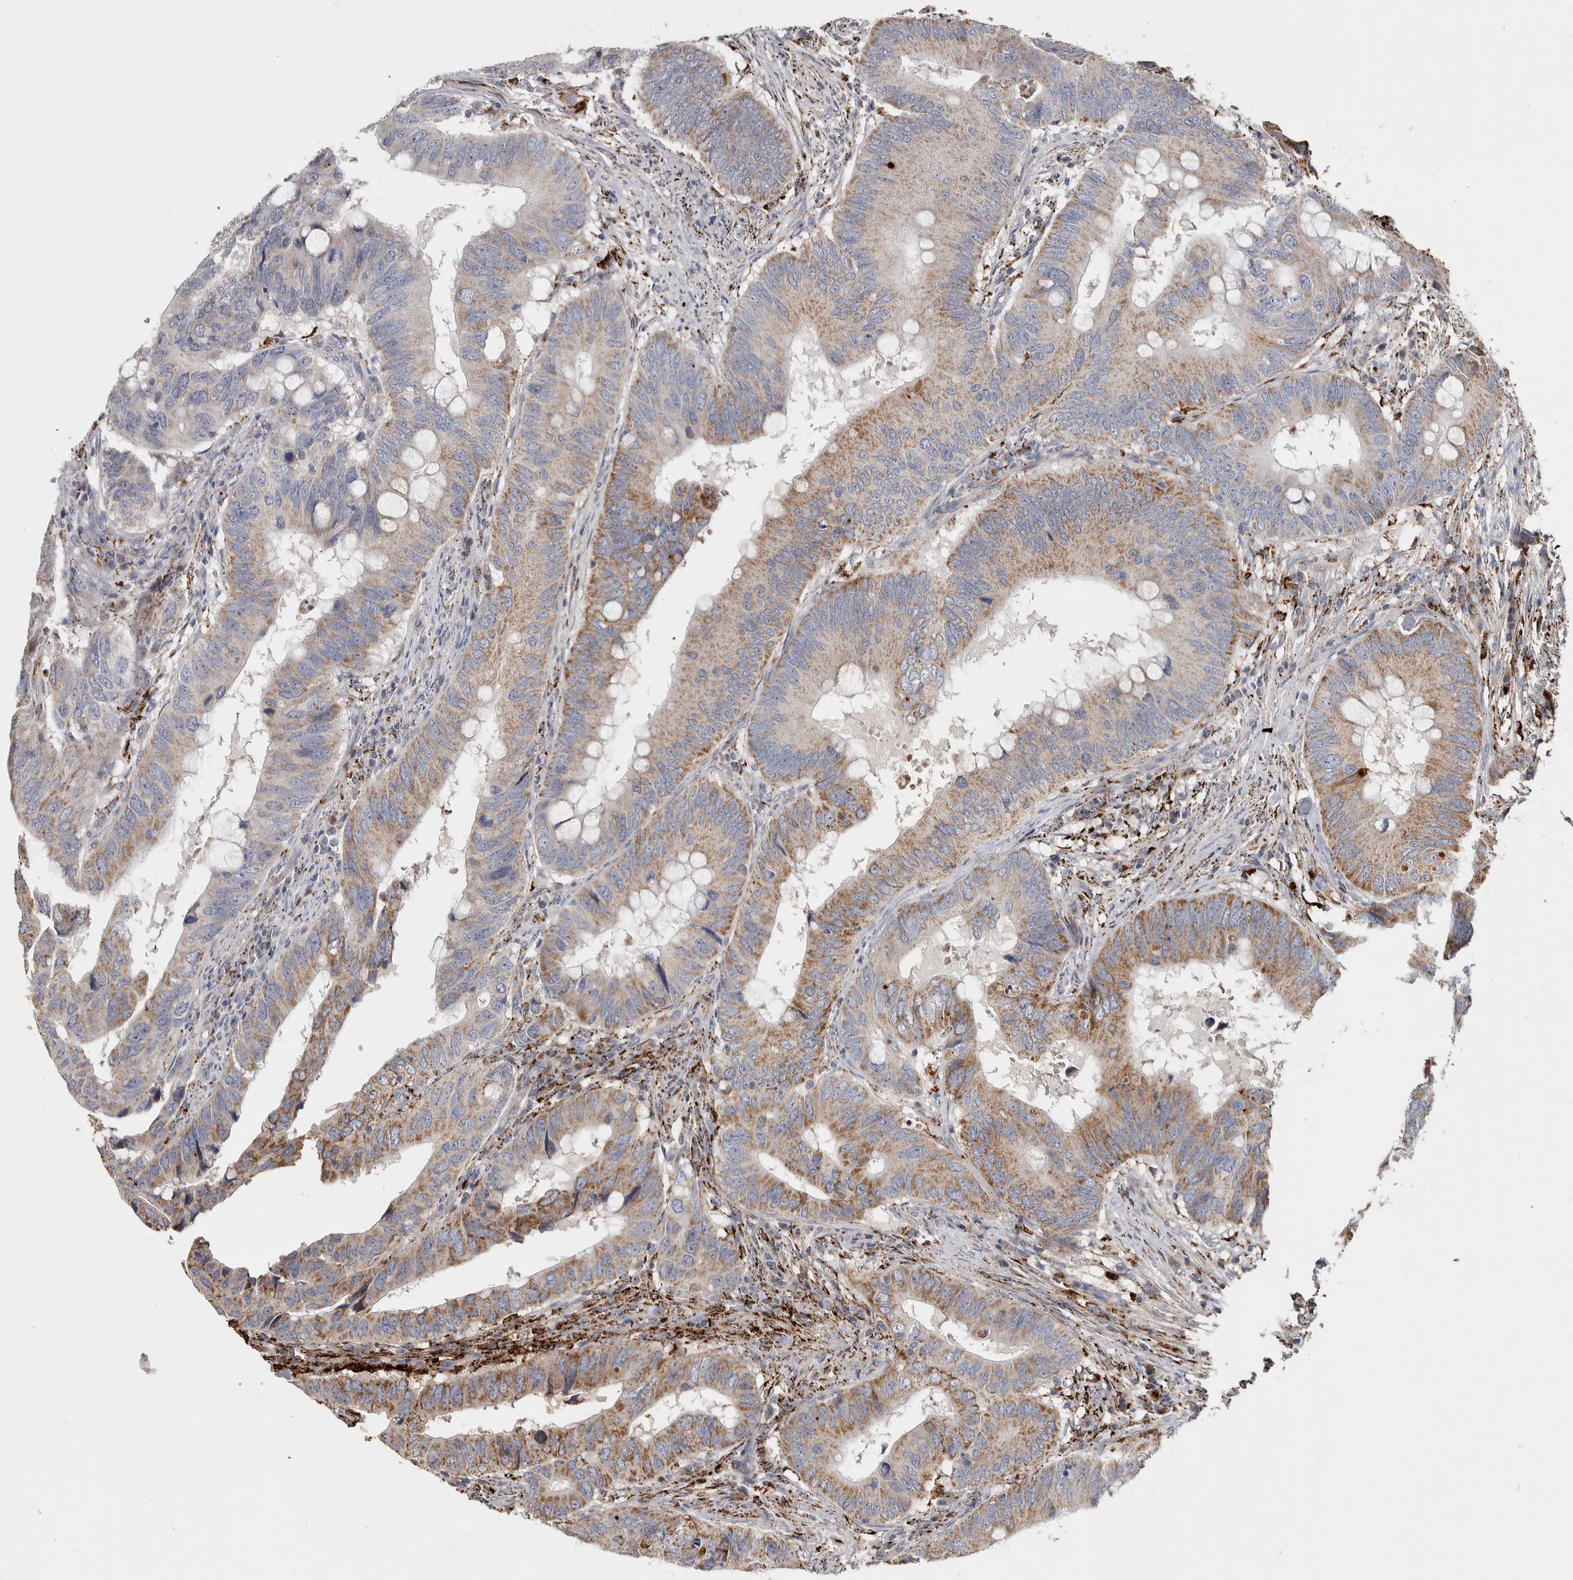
{"staining": {"intensity": "moderate", "quantity": "25%-75%", "location": "cytoplasmic/membranous"}, "tissue": "colorectal cancer", "cell_type": "Tumor cells", "image_type": "cancer", "snomed": [{"axis": "morphology", "description": "Adenocarcinoma, NOS"}, {"axis": "topography", "description": "Colon"}], "caption": "Immunohistochemical staining of colorectal cancer (adenocarcinoma) reveals medium levels of moderate cytoplasmic/membranous protein positivity in about 25%-75% of tumor cells.", "gene": "FAM78A", "patient": {"sex": "male", "age": 71}}